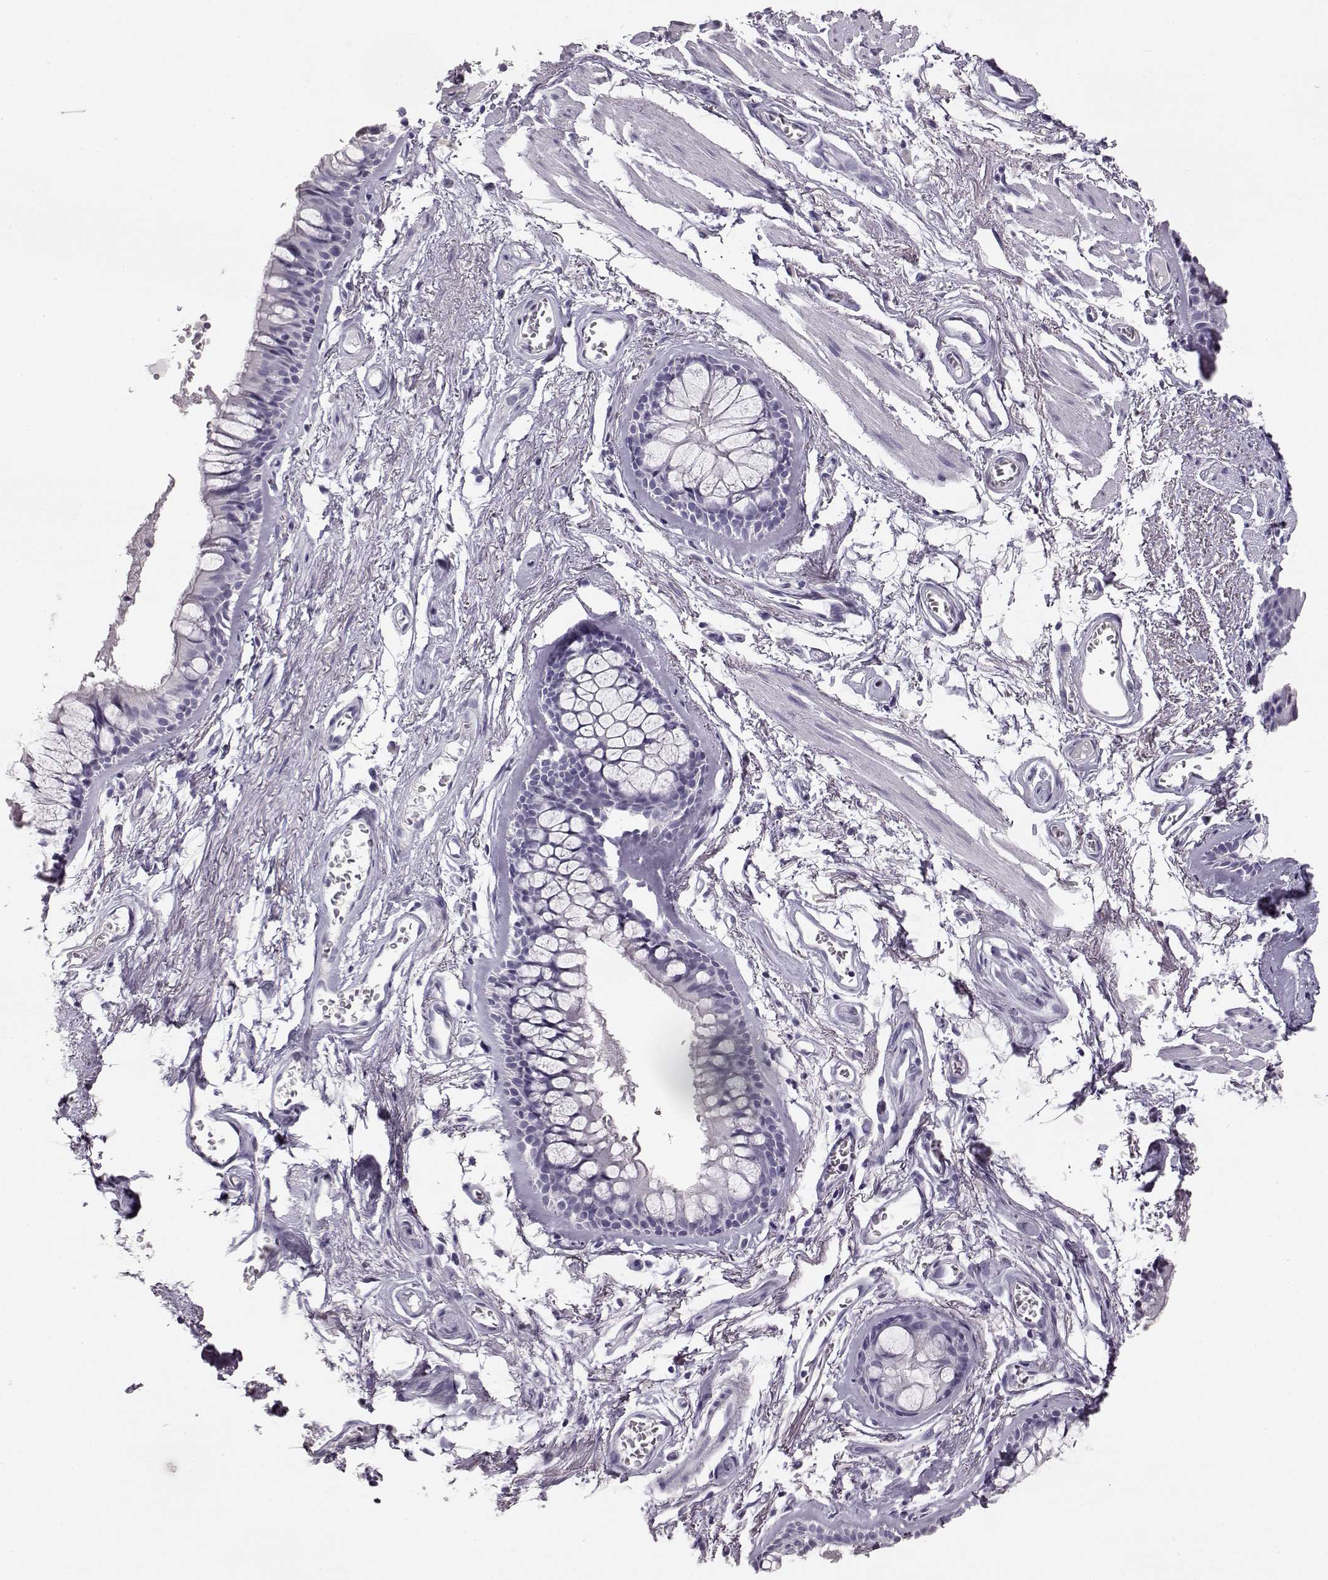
{"staining": {"intensity": "negative", "quantity": "none", "location": "none"}, "tissue": "soft tissue", "cell_type": "Fibroblasts", "image_type": "normal", "snomed": [{"axis": "morphology", "description": "Normal tissue, NOS"}, {"axis": "topography", "description": "Cartilage tissue"}, {"axis": "topography", "description": "Bronchus"}], "caption": "Fibroblasts show no significant protein expression in unremarkable soft tissue. Nuclei are stained in blue.", "gene": "BFSP2", "patient": {"sex": "female", "age": 79}}